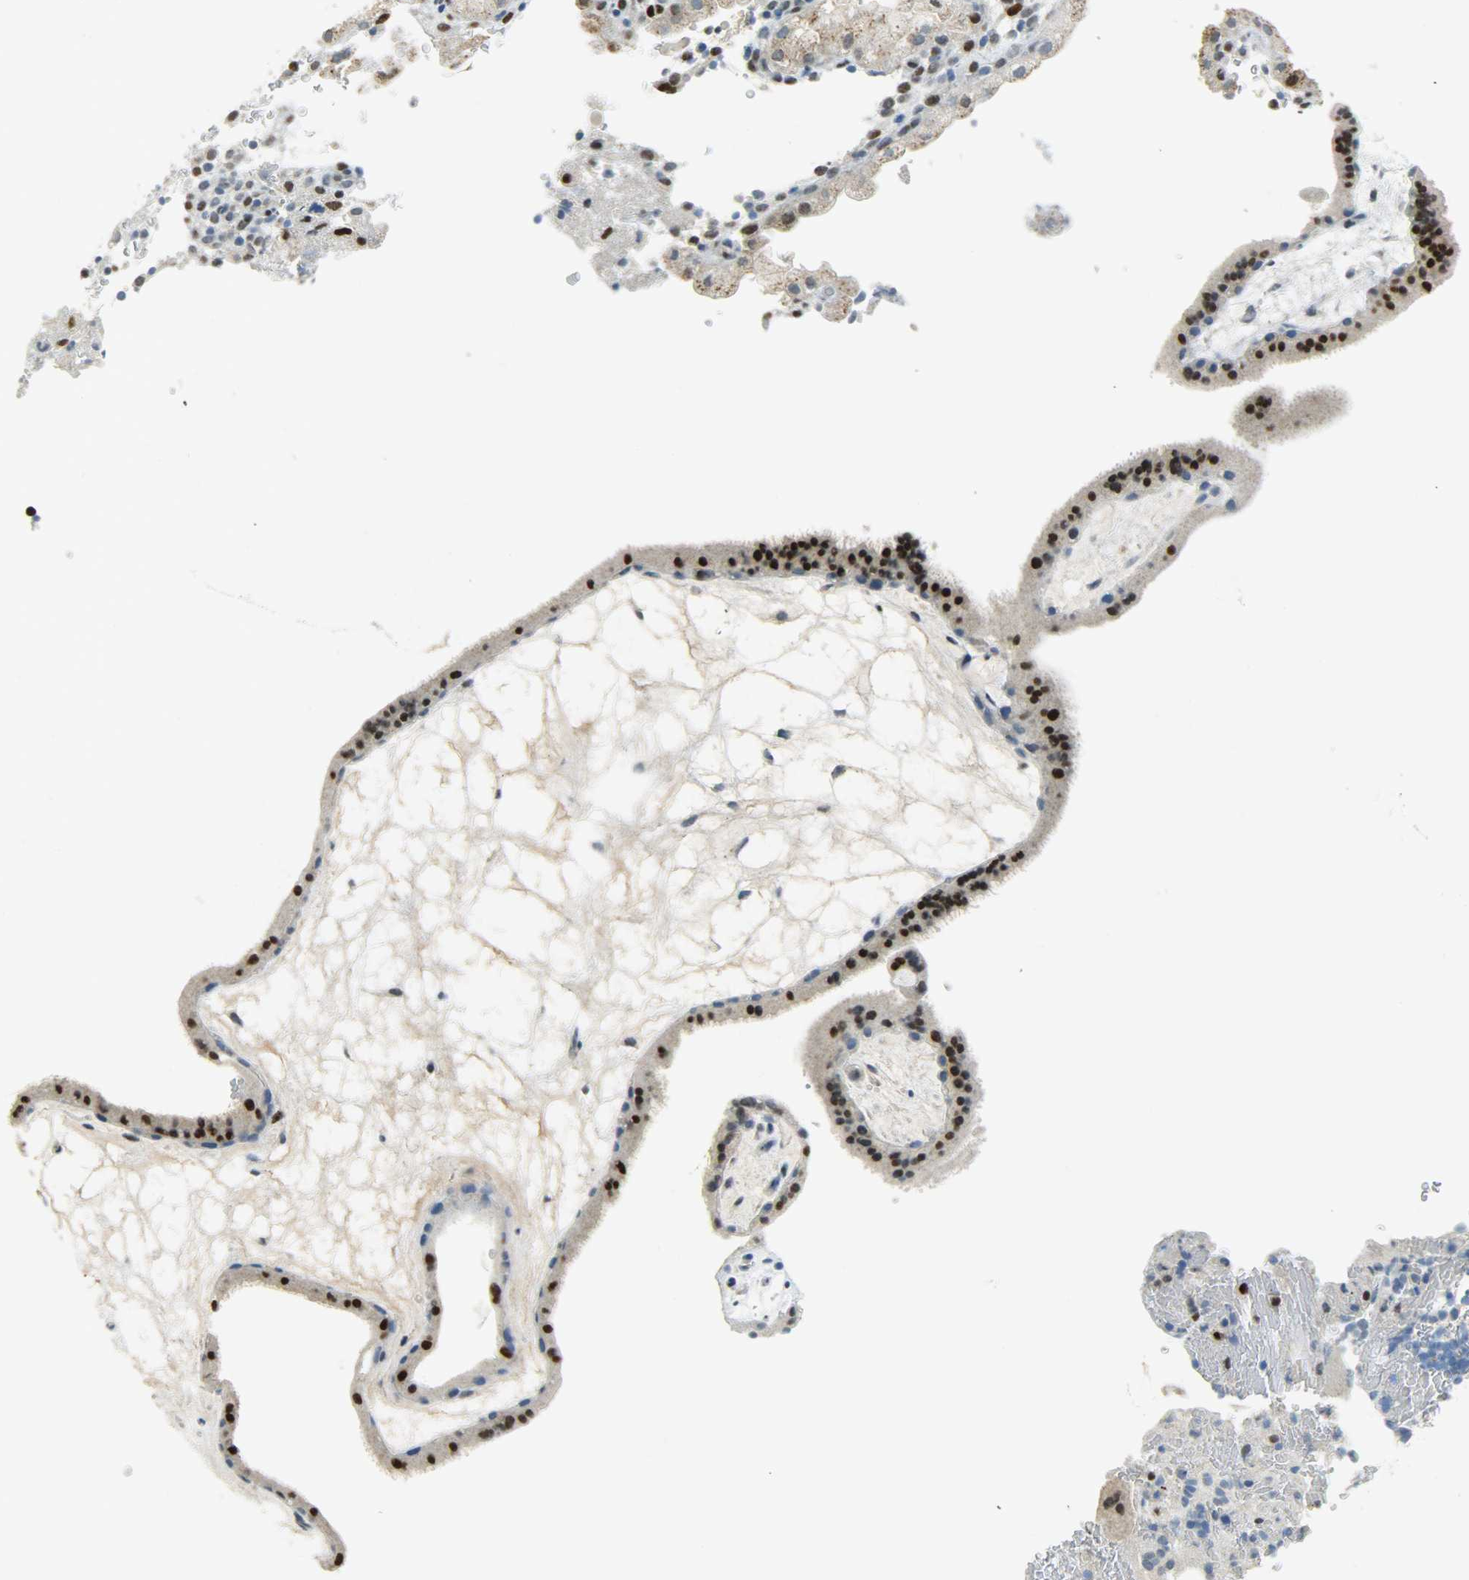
{"staining": {"intensity": "moderate", "quantity": ">75%", "location": "nuclear"}, "tissue": "placenta", "cell_type": "Decidual cells", "image_type": "normal", "snomed": [{"axis": "morphology", "description": "Normal tissue, NOS"}, {"axis": "topography", "description": "Placenta"}], "caption": "A high-resolution histopathology image shows immunohistochemistry staining of benign placenta, which demonstrates moderate nuclear expression in about >75% of decidual cells. The protein of interest is stained brown, and the nuclei are stained in blue (DAB (3,3'-diaminobenzidine) IHC with brightfield microscopy, high magnification).", "gene": "JUNB", "patient": {"sex": "female", "age": 19}}